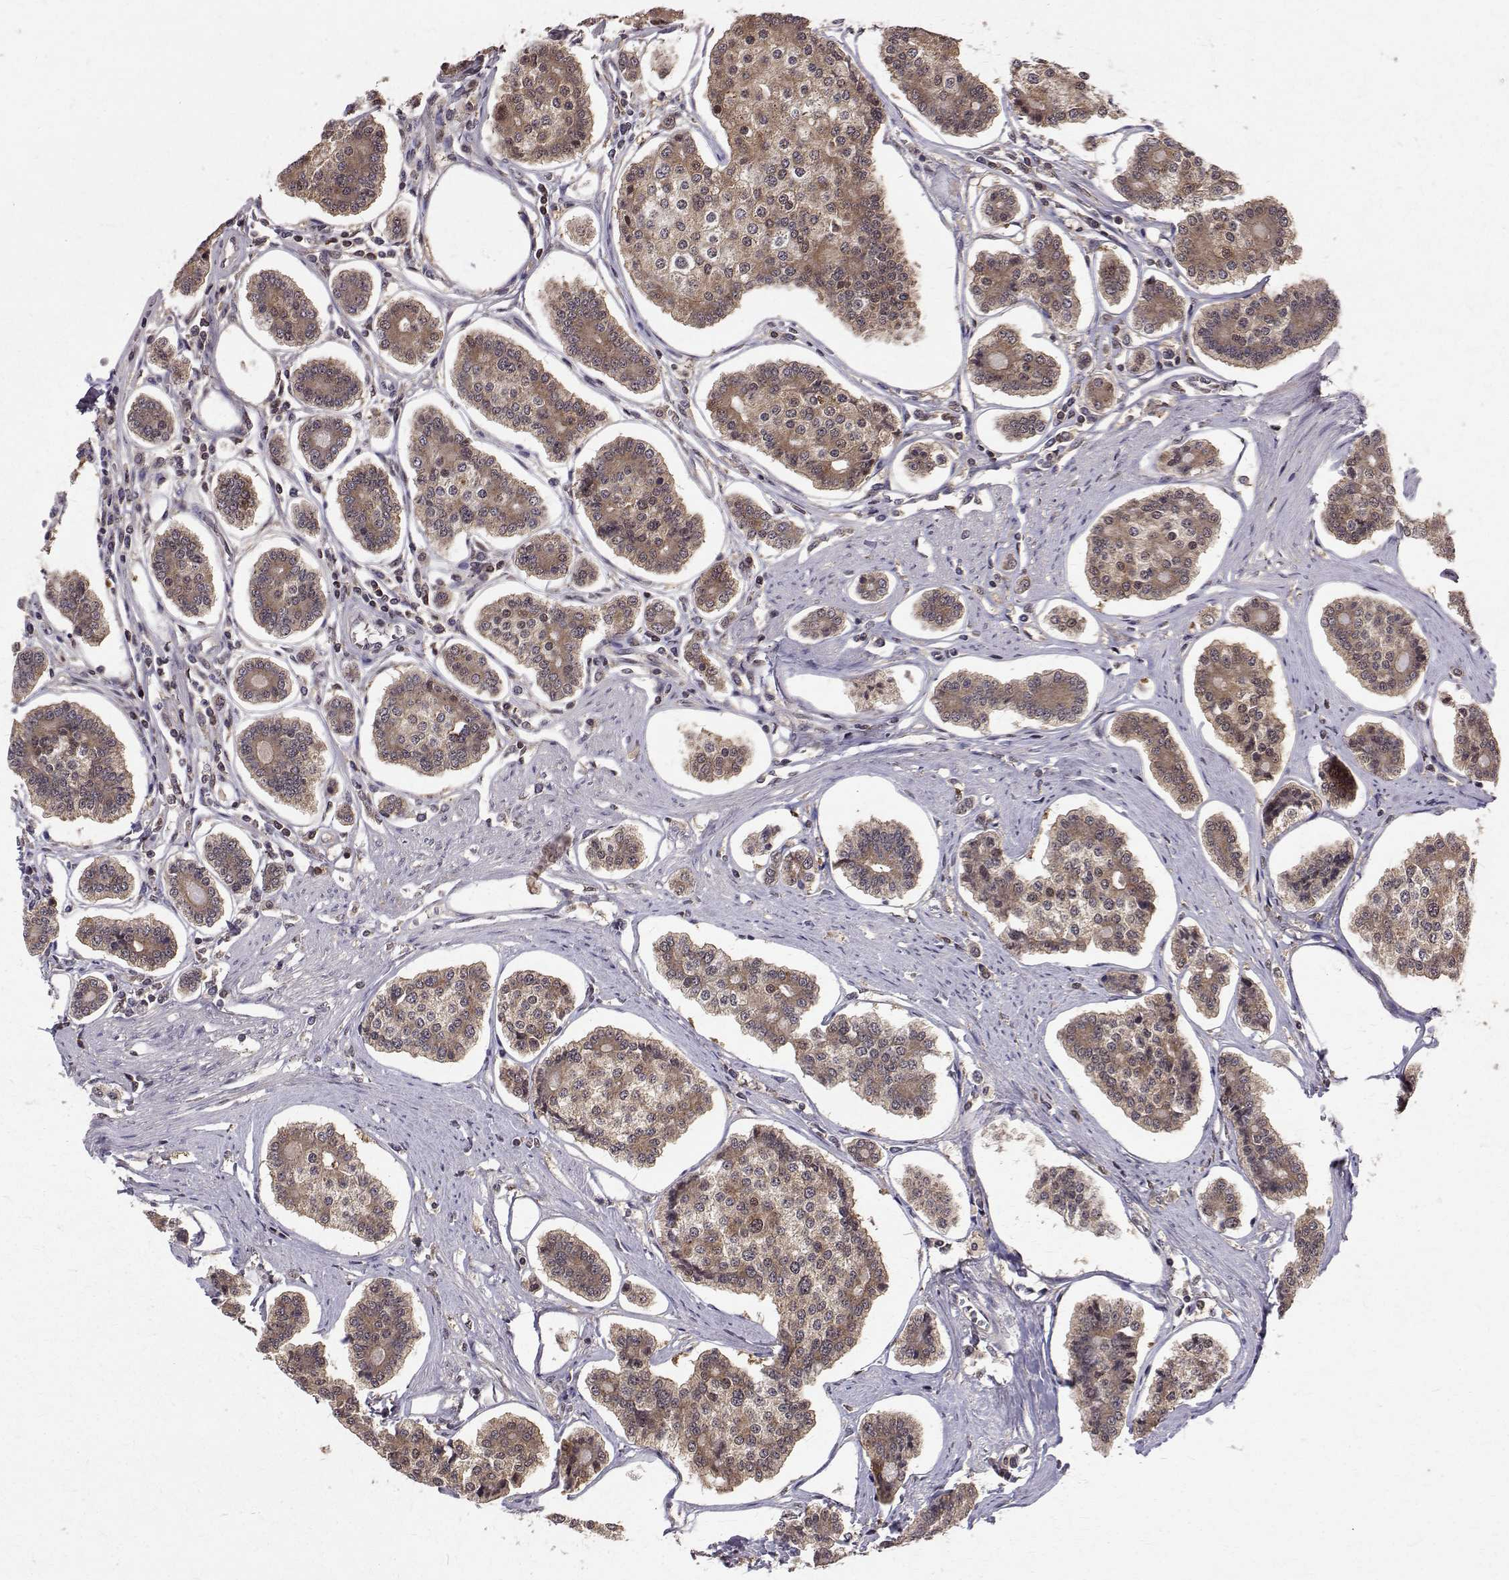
{"staining": {"intensity": "weak", "quantity": ">75%", "location": "cytoplasmic/membranous,nuclear"}, "tissue": "carcinoid", "cell_type": "Tumor cells", "image_type": "cancer", "snomed": [{"axis": "morphology", "description": "Carcinoid, malignant, NOS"}, {"axis": "topography", "description": "Small intestine"}], "caption": "Carcinoid tissue demonstrates weak cytoplasmic/membranous and nuclear staining in approximately >75% of tumor cells The protein is stained brown, and the nuclei are stained in blue (DAB (3,3'-diaminobenzidine) IHC with brightfield microscopy, high magnification).", "gene": "NIF3L1", "patient": {"sex": "female", "age": 65}}